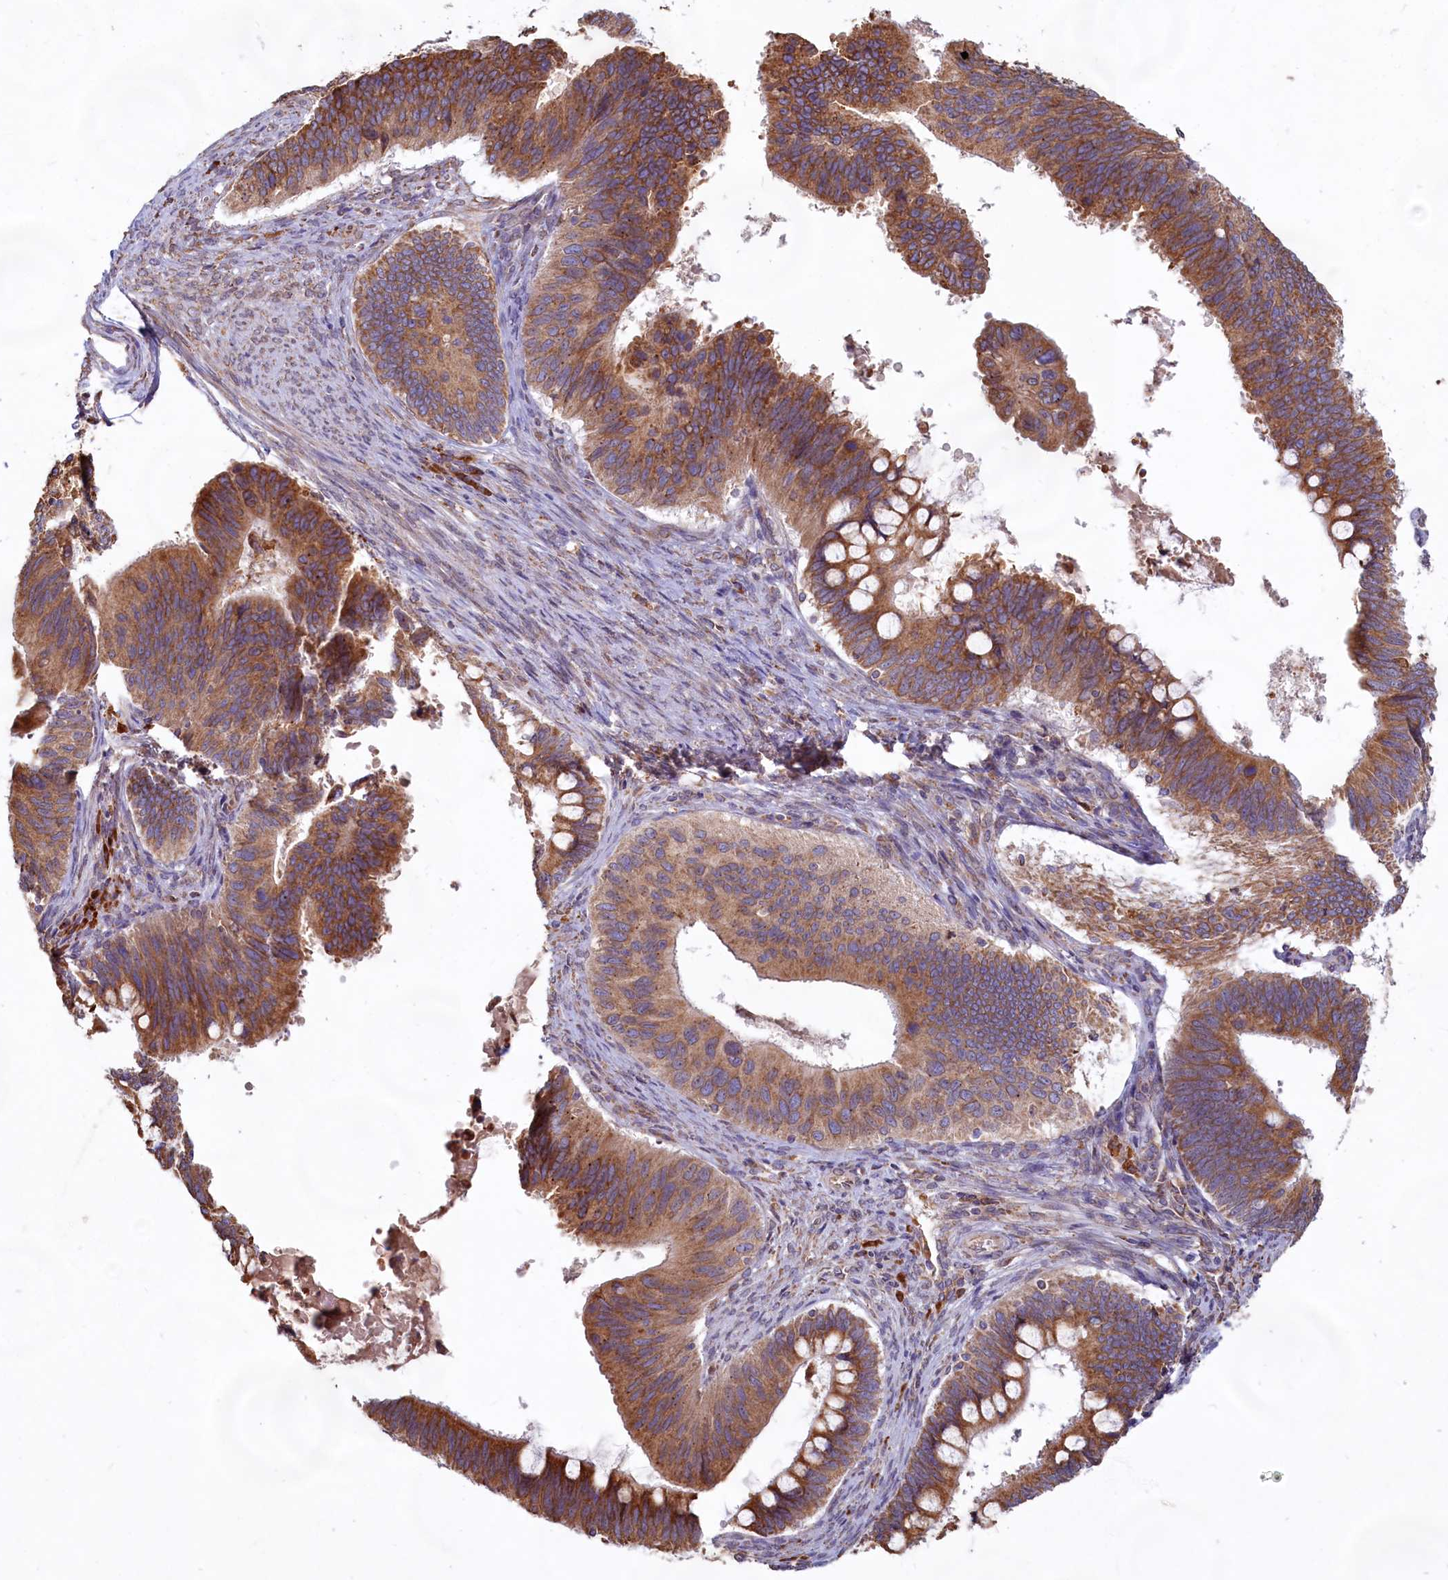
{"staining": {"intensity": "strong", "quantity": ">75%", "location": "cytoplasmic/membranous"}, "tissue": "cervical cancer", "cell_type": "Tumor cells", "image_type": "cancer", "snomed": [{"axis": "morphology", "description": "Adenocarcinoma, NOS"}, {"axis": "topography", "description": "Cervix"}], "caption": "Immunohistochemistry (IHC) photomicrograph of neoplastic tissue: human cervical adenocarcinoma stained using immunohistochemistry (IHC) demonstrates high levels of strong protein expression localized specifically in the cytoplasmic/membranous of tumor cells, appearing as a cytoplasmic/membranous brown color.", "gene": "TBC1D19", "patient": {"sex": "female", "age": 42}}